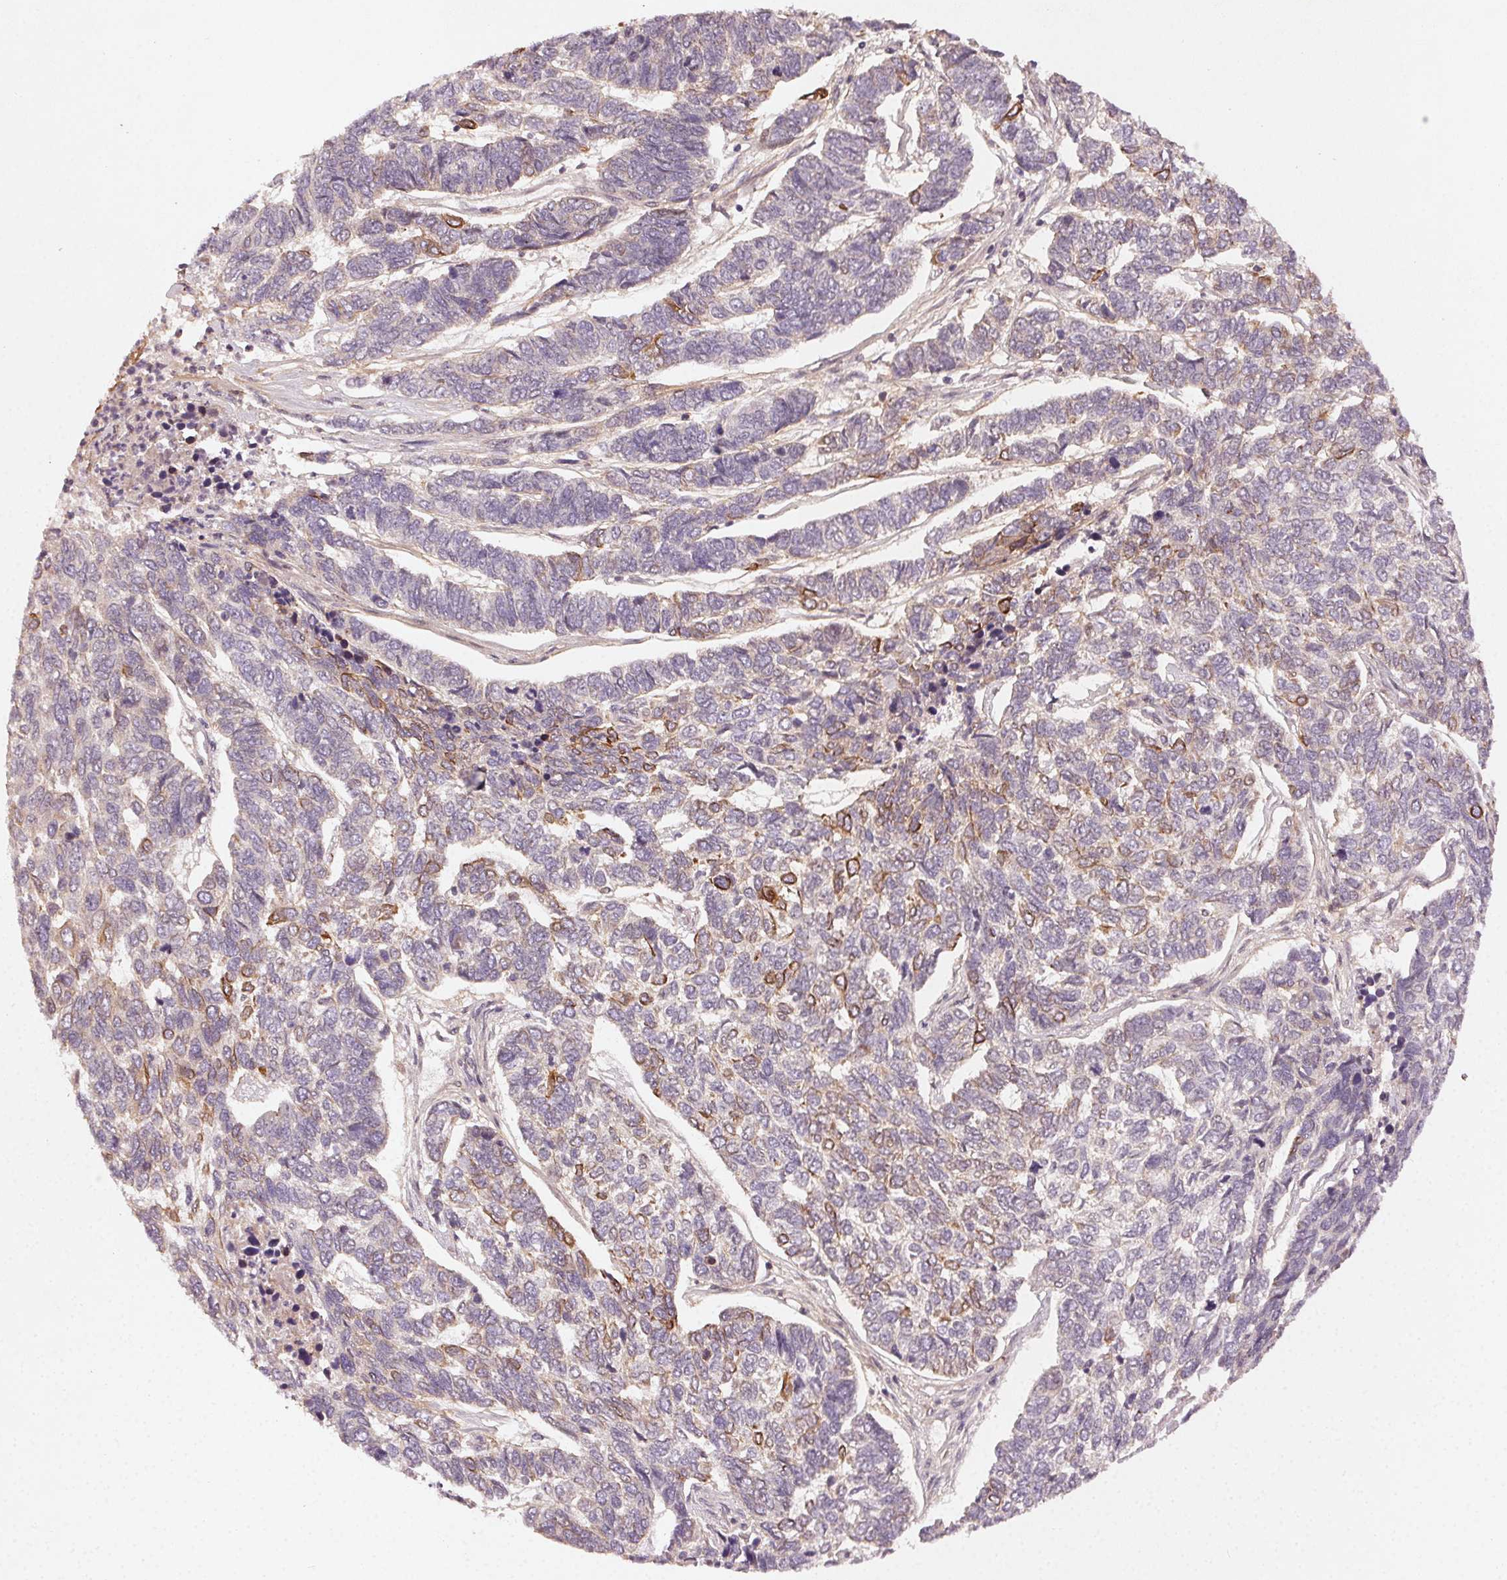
{"staining": {"intensity": "moderate", "quantity": "<25%", "location": "cytoplasmic/membranous"}, "tissue": "skin cancer", "cell_type": "Tumor cells", "image_type": "cancer", "snomed": [{"axis": "morphology", "description": "Basal cell carcinoma"}, {"axis": "topography", "description": "Skin"}], "caption": "Skin cancer (basal cell carcinoma) tissue shows moderate cytoplasmic/membranous expression in about <25% of tumor cells", "gene": "TUB", "patient": {"sex": "female", "age": 65}}